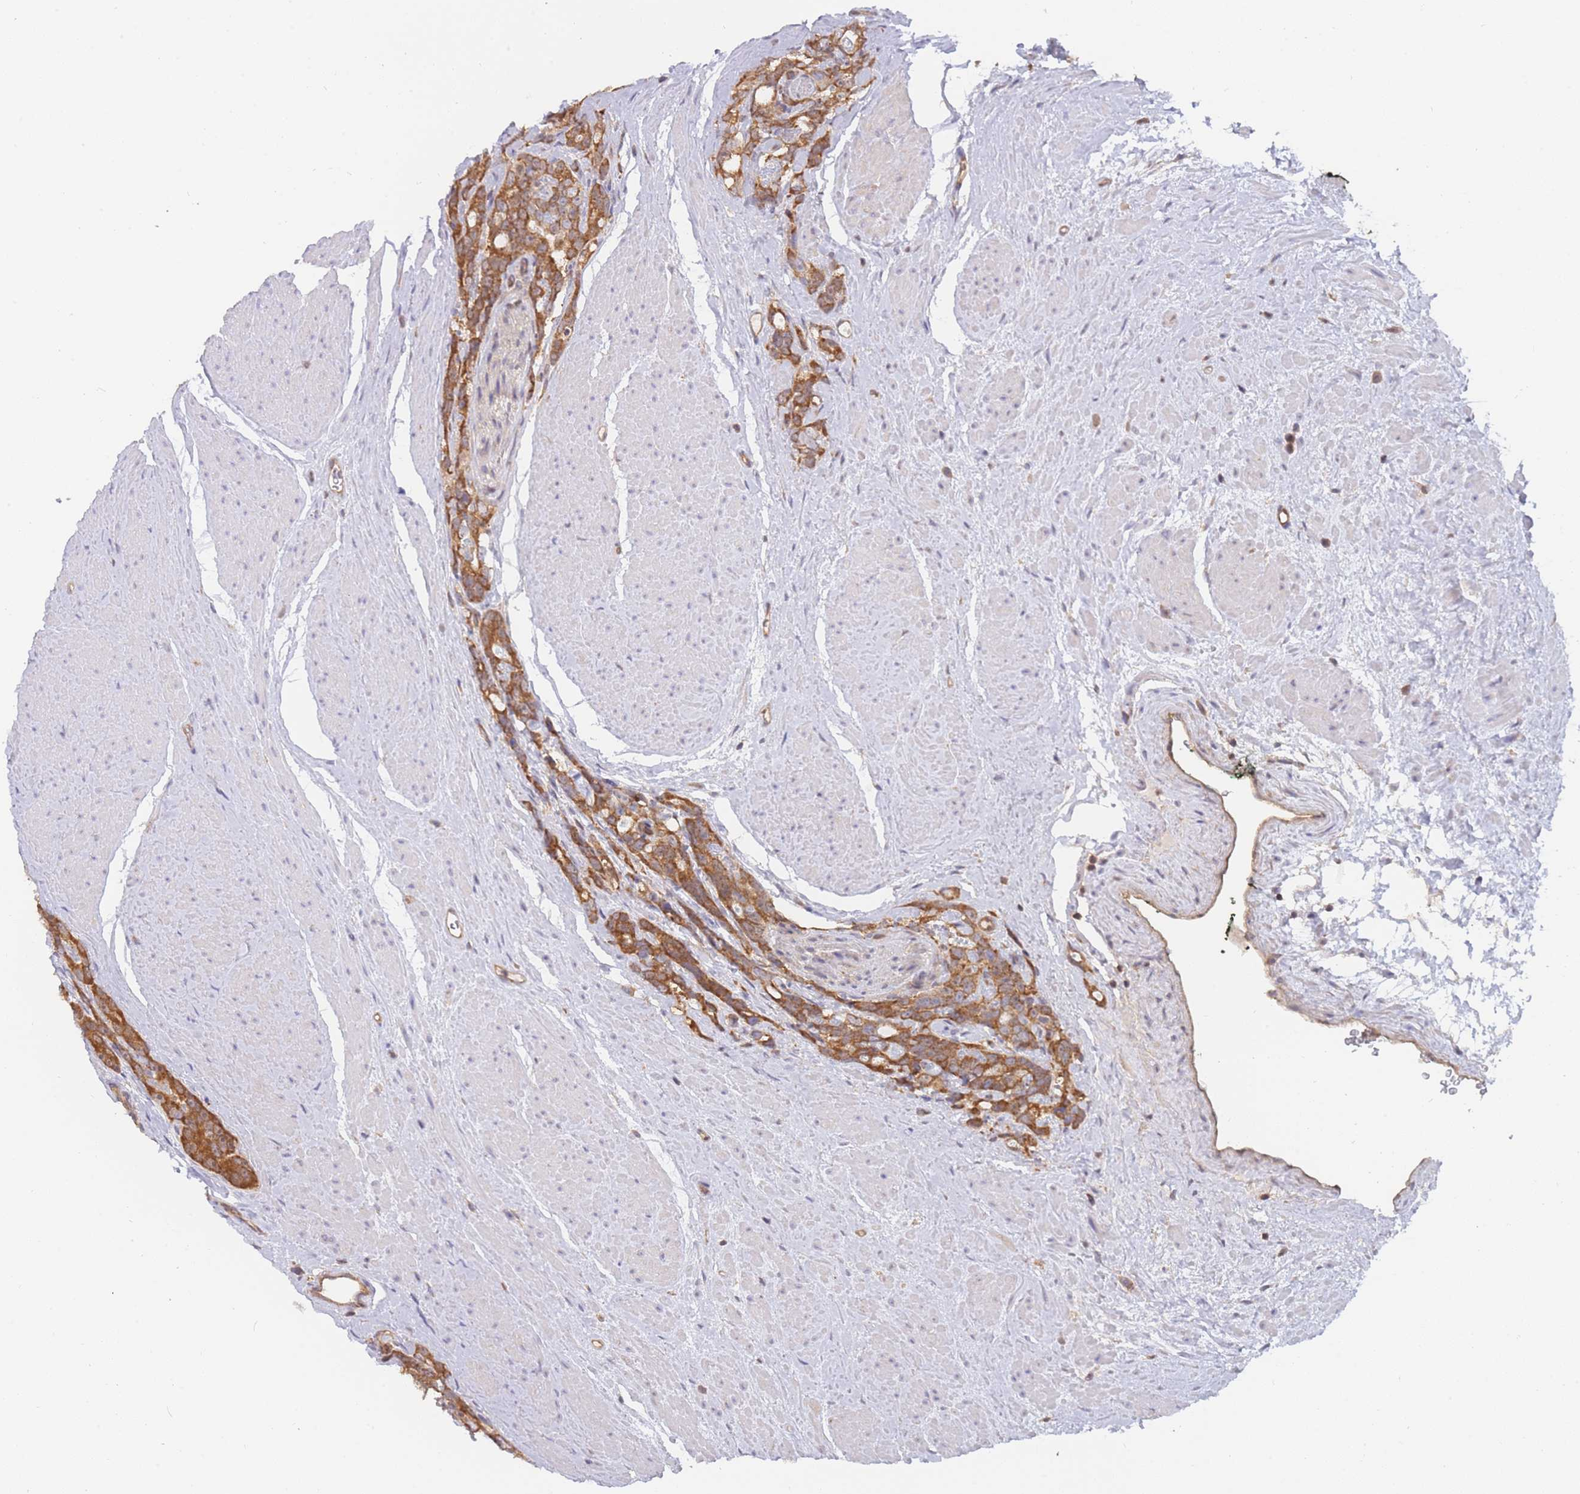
{"staining": {"intensity": "moderate", "quantity": ">75%", "location": "cytoplasmic/membranous"}, "tissue": "prostate cancer", "cell_type": "Tumor cells", "image_type": "cancer", "snomed": [{"axis": "morphology", "description": "Adenocarcinoma, High grade"}, {"axis": "topography", "description": "Prostate"}], "caption": "The immunohistochemical stain highlights moderate cytoplasmic/membranous expression in tumor cells of prostate cancer tissue.", "gene": "MRPS18B", "patient": {"sex": "male", "age": 74}}